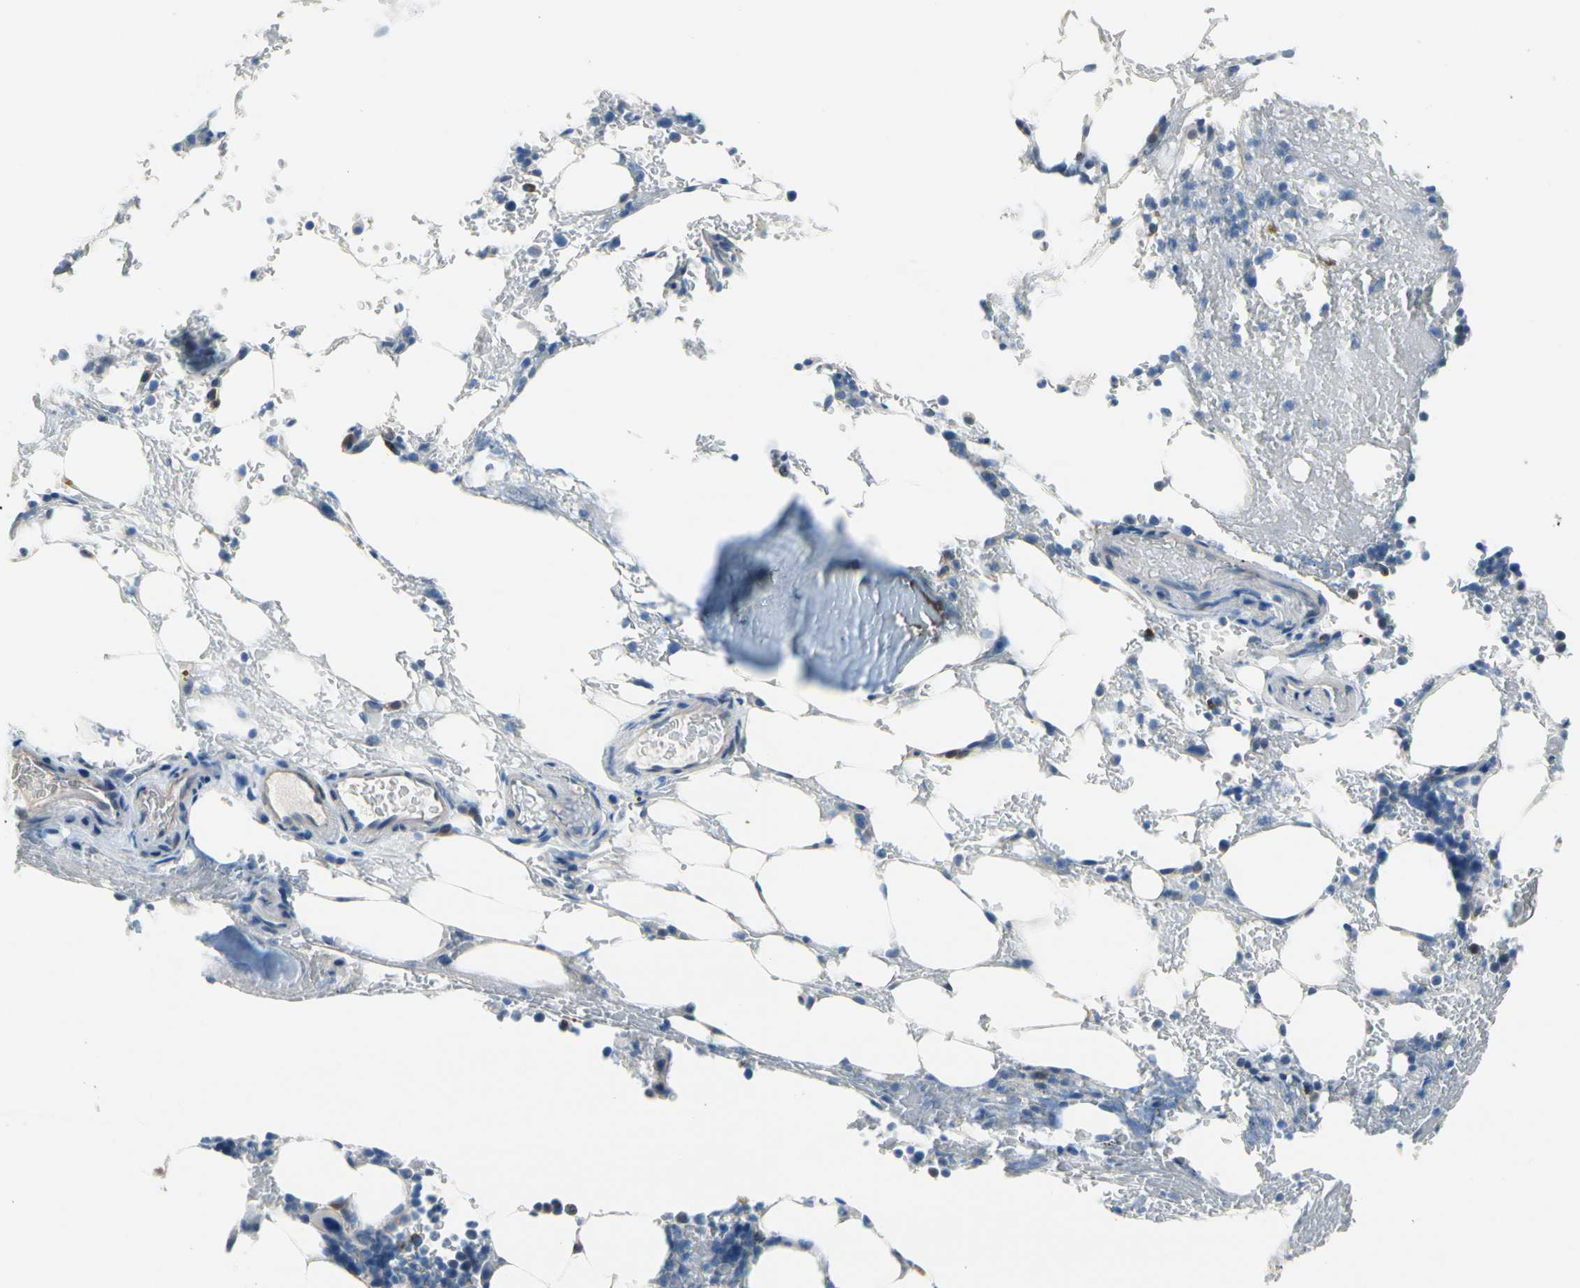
{"staining": {"intensity": "negative", "quantity": "none", "location": "none"}, "tissue": "bone marrow", "cell_type": "Hematopoietic cells", "image_type": "normal", "snomed": [{"axis": "morphology", "description": "Normal tissue, NOS"}, {"axis": "topography", "description": "Bone marrow"}], "caption": "Immunohistochemical staining of normal bone marrow displays no significant staining in hematopoietic cells.", "gene": "MUC5B", "patient": {"sex": "female", "age": 73}}